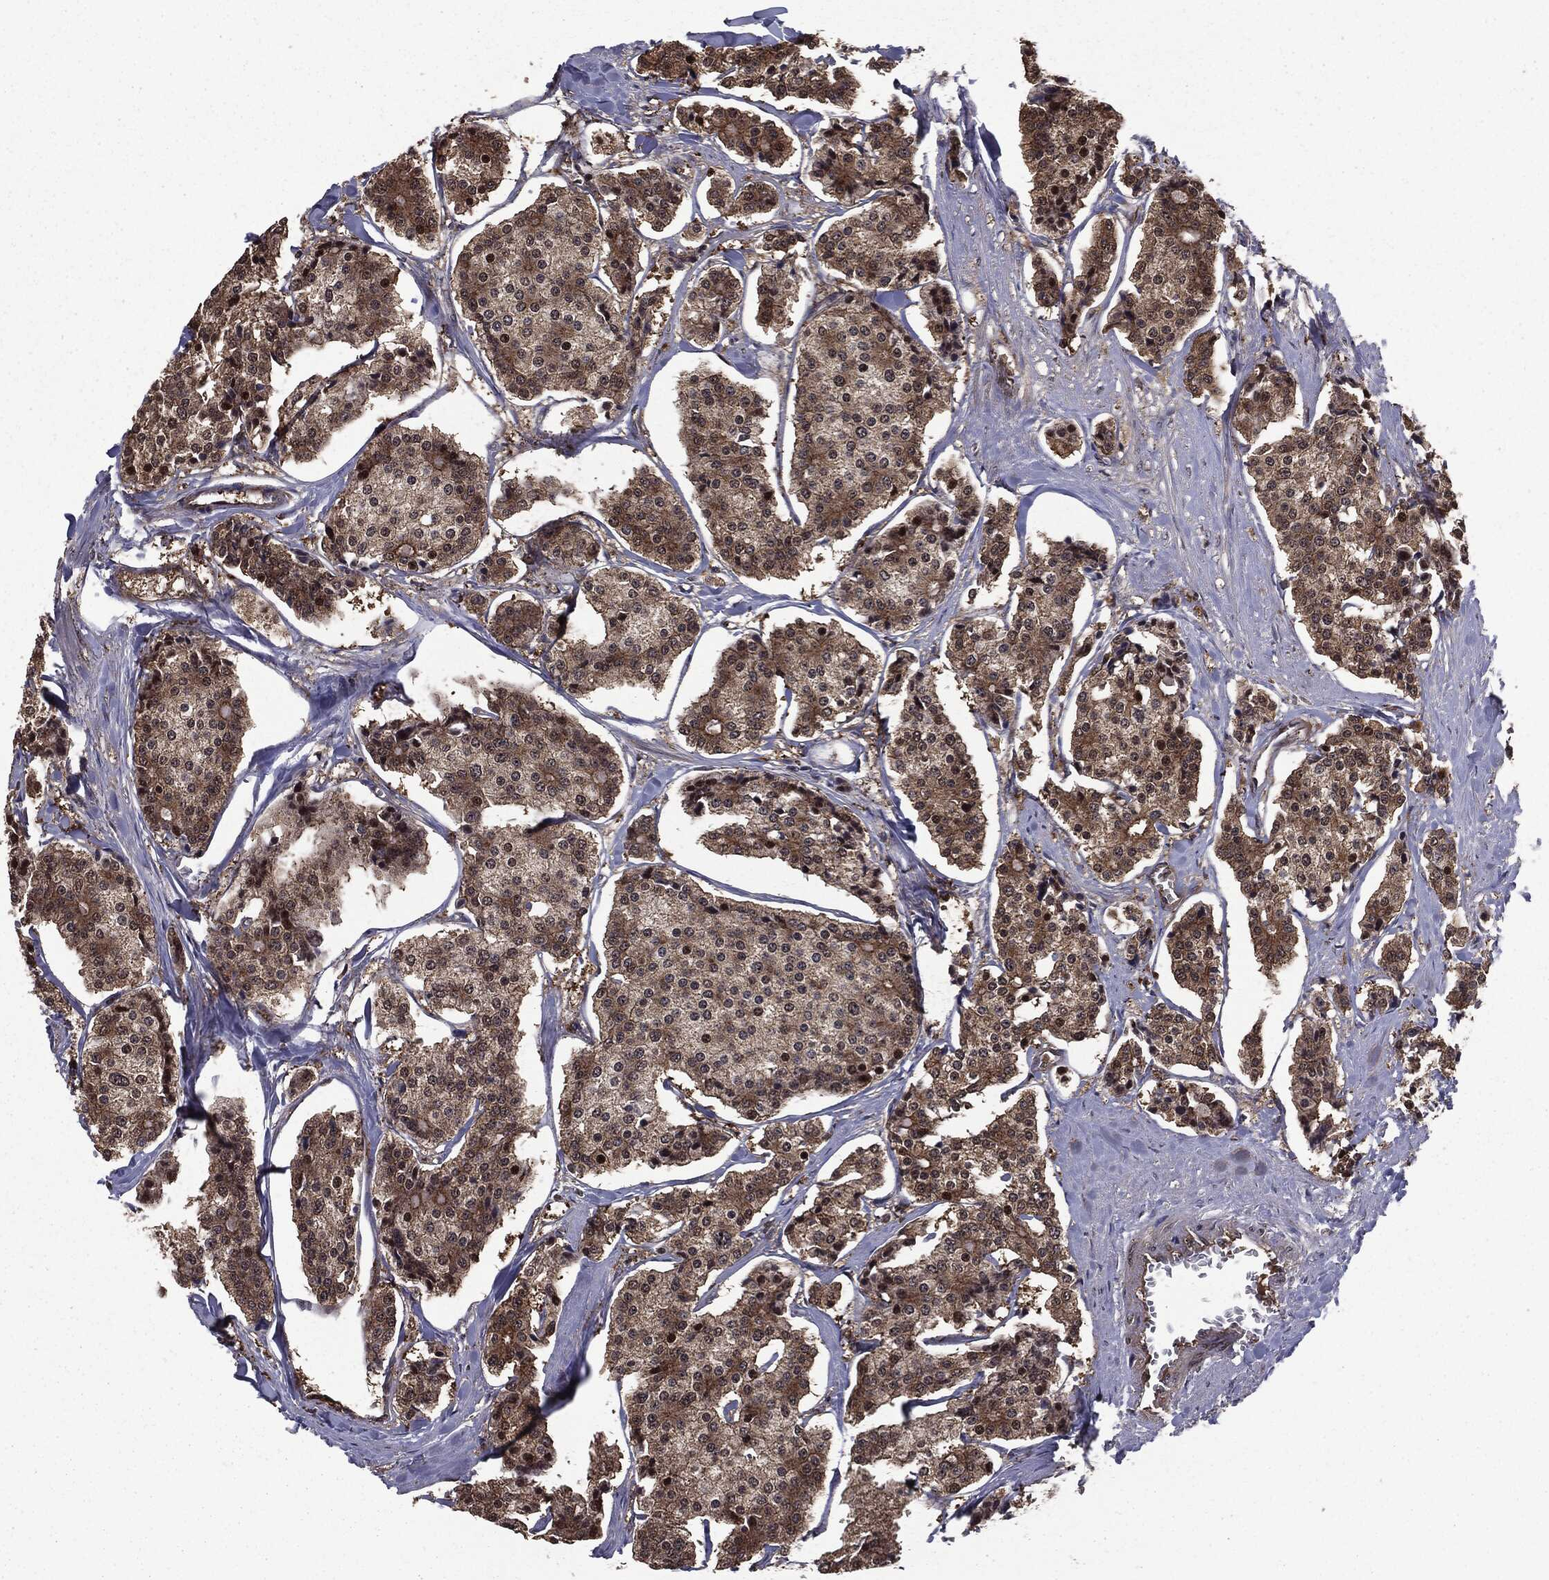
{"staining": {"intensity": "moderate", "quantity": "25%-75%", "location": "cytoplasmic/membranous"}, "tissue": "carcinoid", "cell_type": "Tumor cells", "image_type": "cancer", "snomed": [{"axis": "morphology", "description": "Carcinoid, malignant, NOS"}, {"axis": "topography", "description": "Small intestine"}], "caption": "Carcinoid was stained to show a protein in brown. There is medium levels of moderate cytoplasmic/membranous positivity in approximately 25%-75% of tumor cells. (IHC, brightfield microscopy, high magnification).", "gene": "PTPA", "patient": {"sex": "female", "age": 65}}